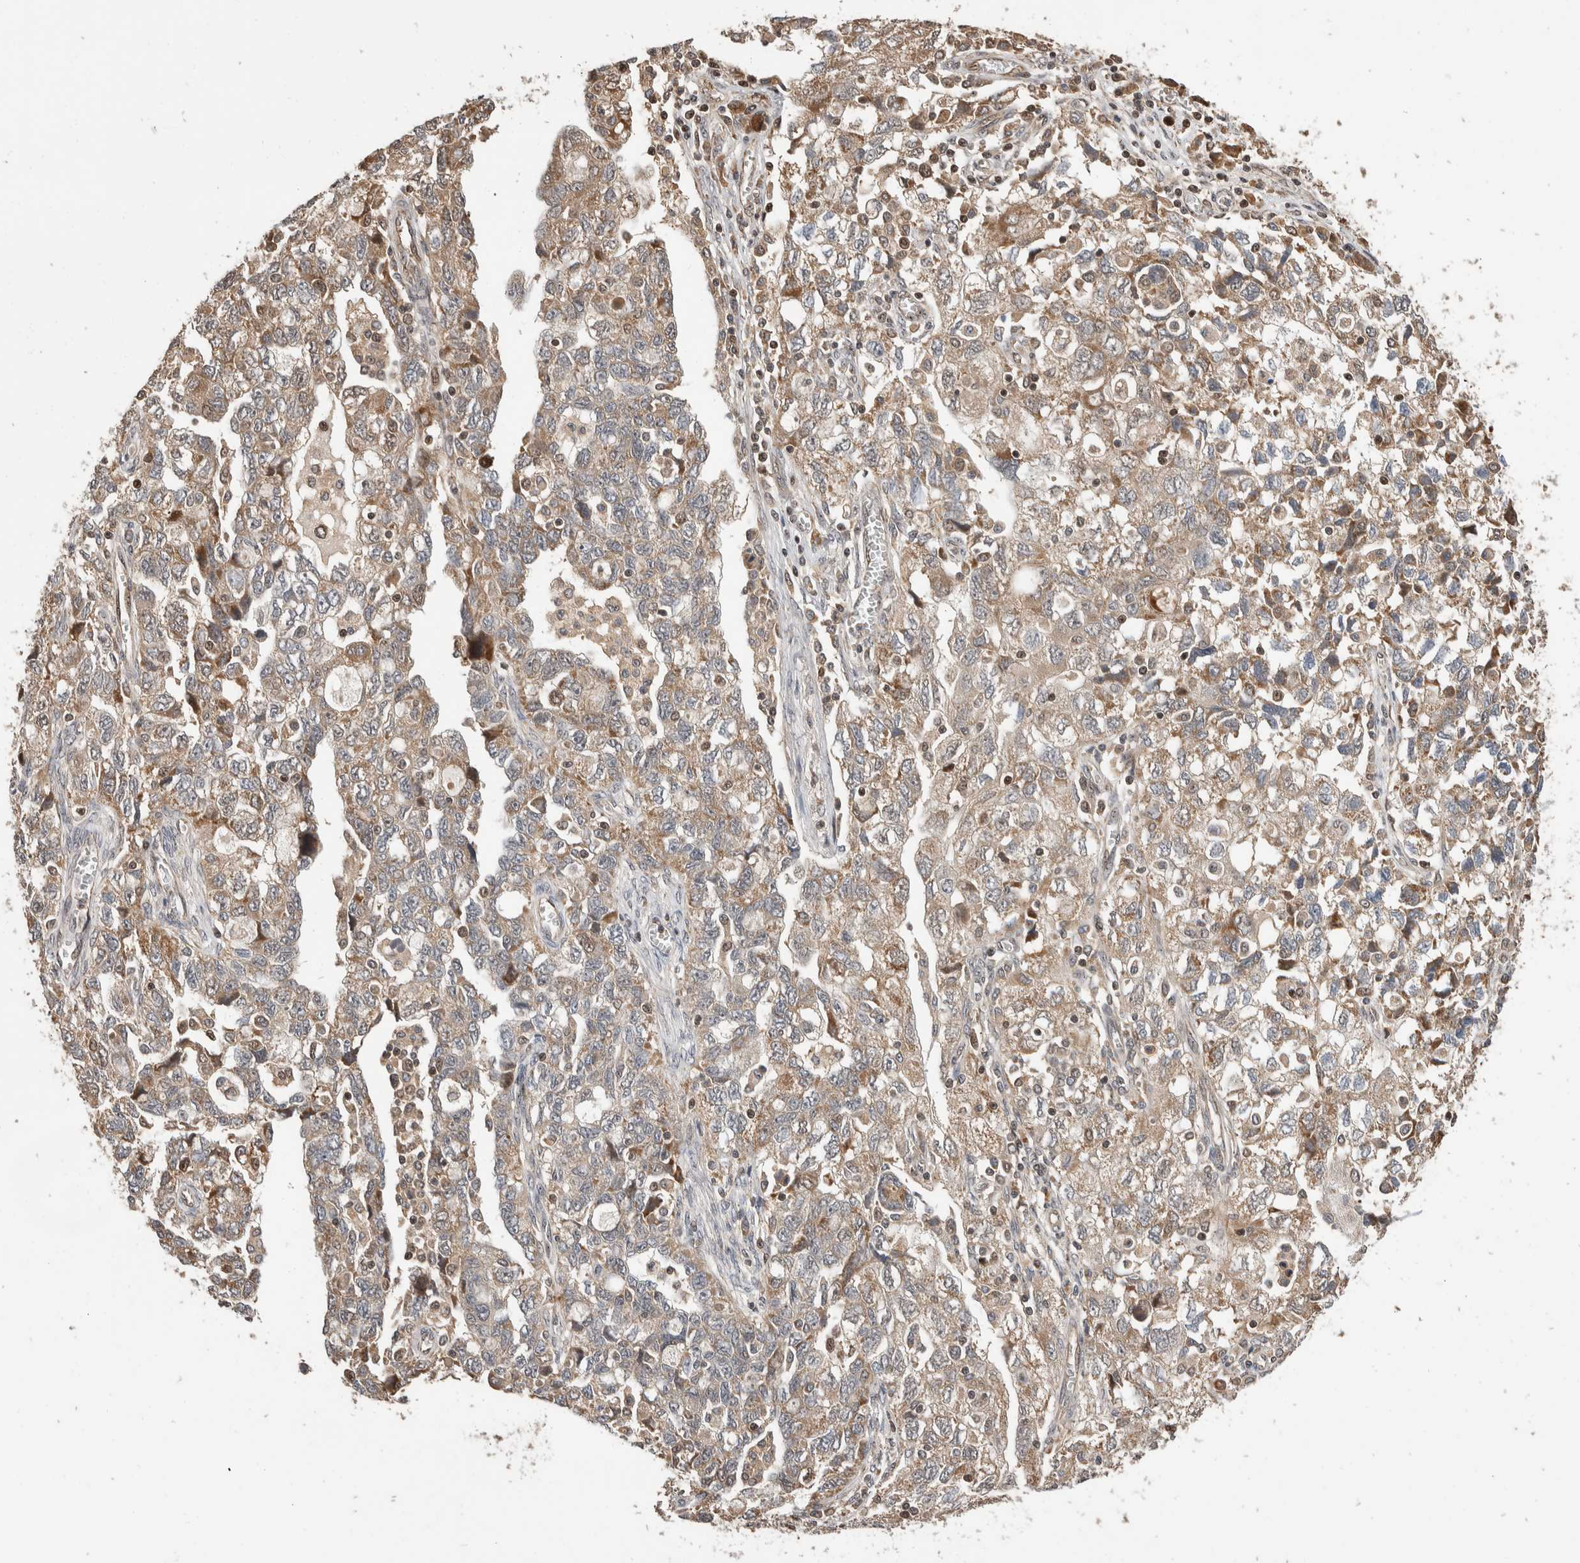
{"staining": {"intensity": "moderate", "quantity": ">75%", "location": "cytoplasmic/membranous"}, "tissue": "ovarian cancer", "cell_type": "Tumor cells", "image_type": "cancer", "snomed": [{"axis": "morphology", "description": "Carcinoma, NOS"}, {"axis": "morphology", "description": "Cystadenocarcinoma, serous, NOS"}, {"axis": "topography", "description": "Ovary"}], "caption": "The histopathology image exhibits immunohistochemical staining of ovarian serous cystadenocarcinoma. There is moderate cytoplasmic/membranous positivity is present in approximately >75% of tumor cells.", "gene": "ABHD11", "patient": {"sex": "female", "age": 69}}